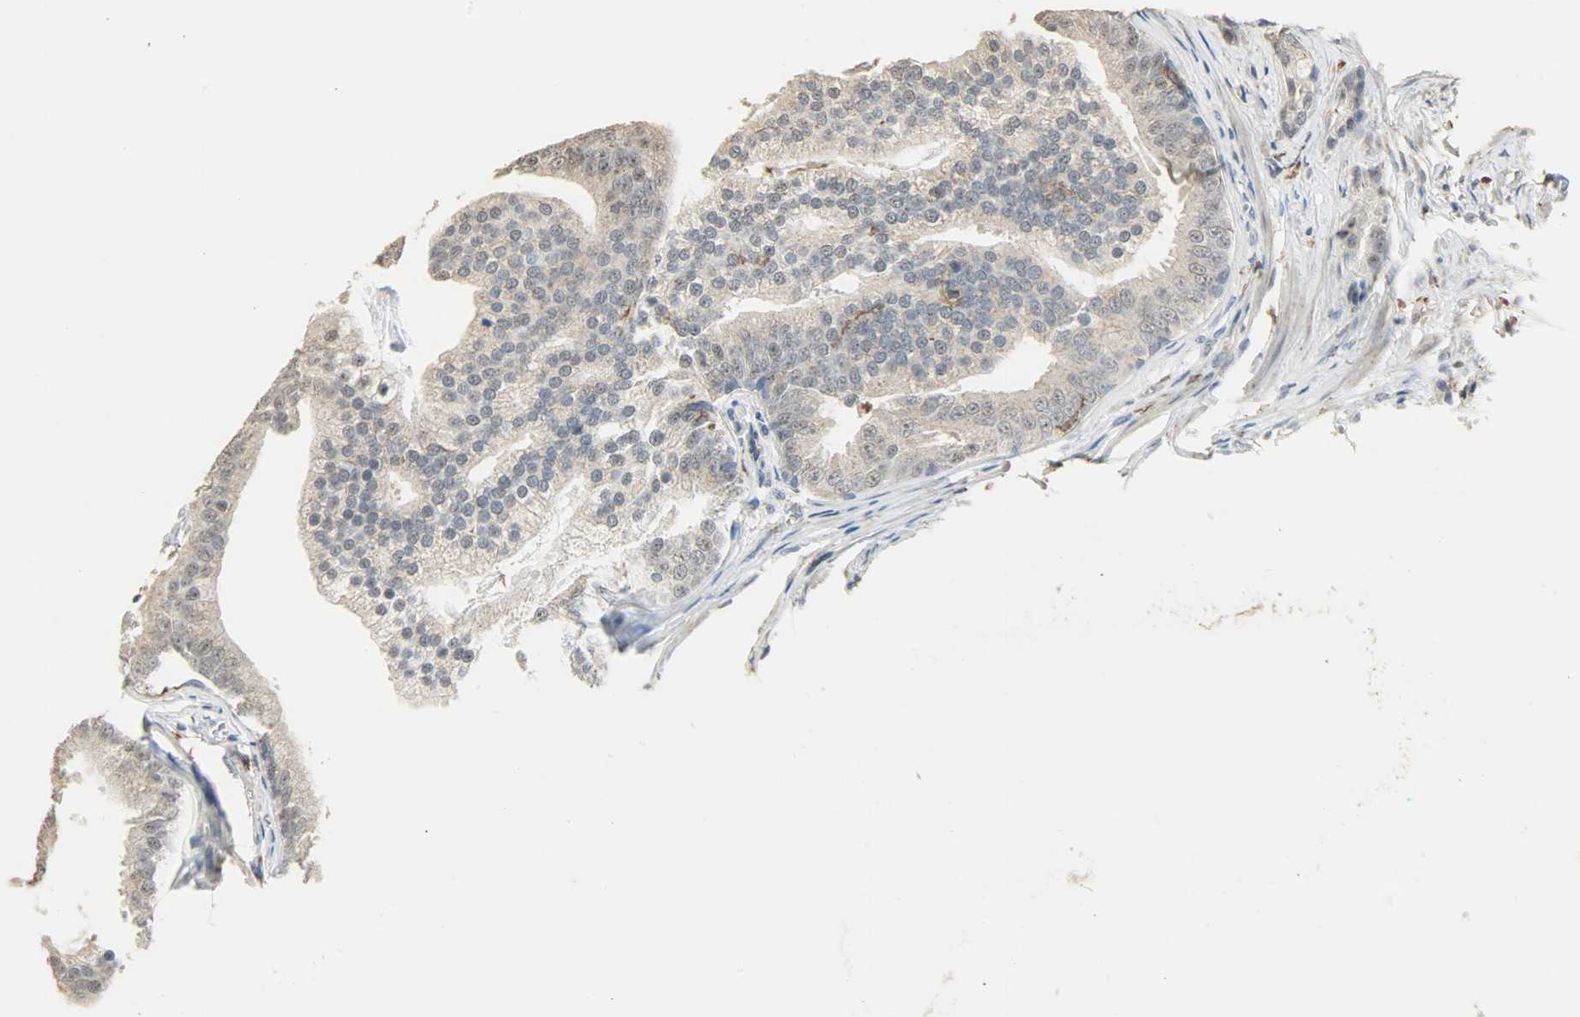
{"staining": {"intensity": "weak", "quantity": "25%-75%", "location": "cytoplasmic/membranous"}, "tissue": "prostate cancer", "cell_type": "Tumor cells", "image_type": "cancer", "snomed": [{"axis": "morphology", "description": "Adenocarcinoma, Low grade"}, {"axis": "topography", "description": "Prostate"}], "caption": "Brown immunohistochemical staining in human prostate cancer reveals weak cytoplasmic/membranous staining in about 25%-75% of tumor cells.", "gene": "SKAP2", "patient": {"sex": "male", "age": 58}}